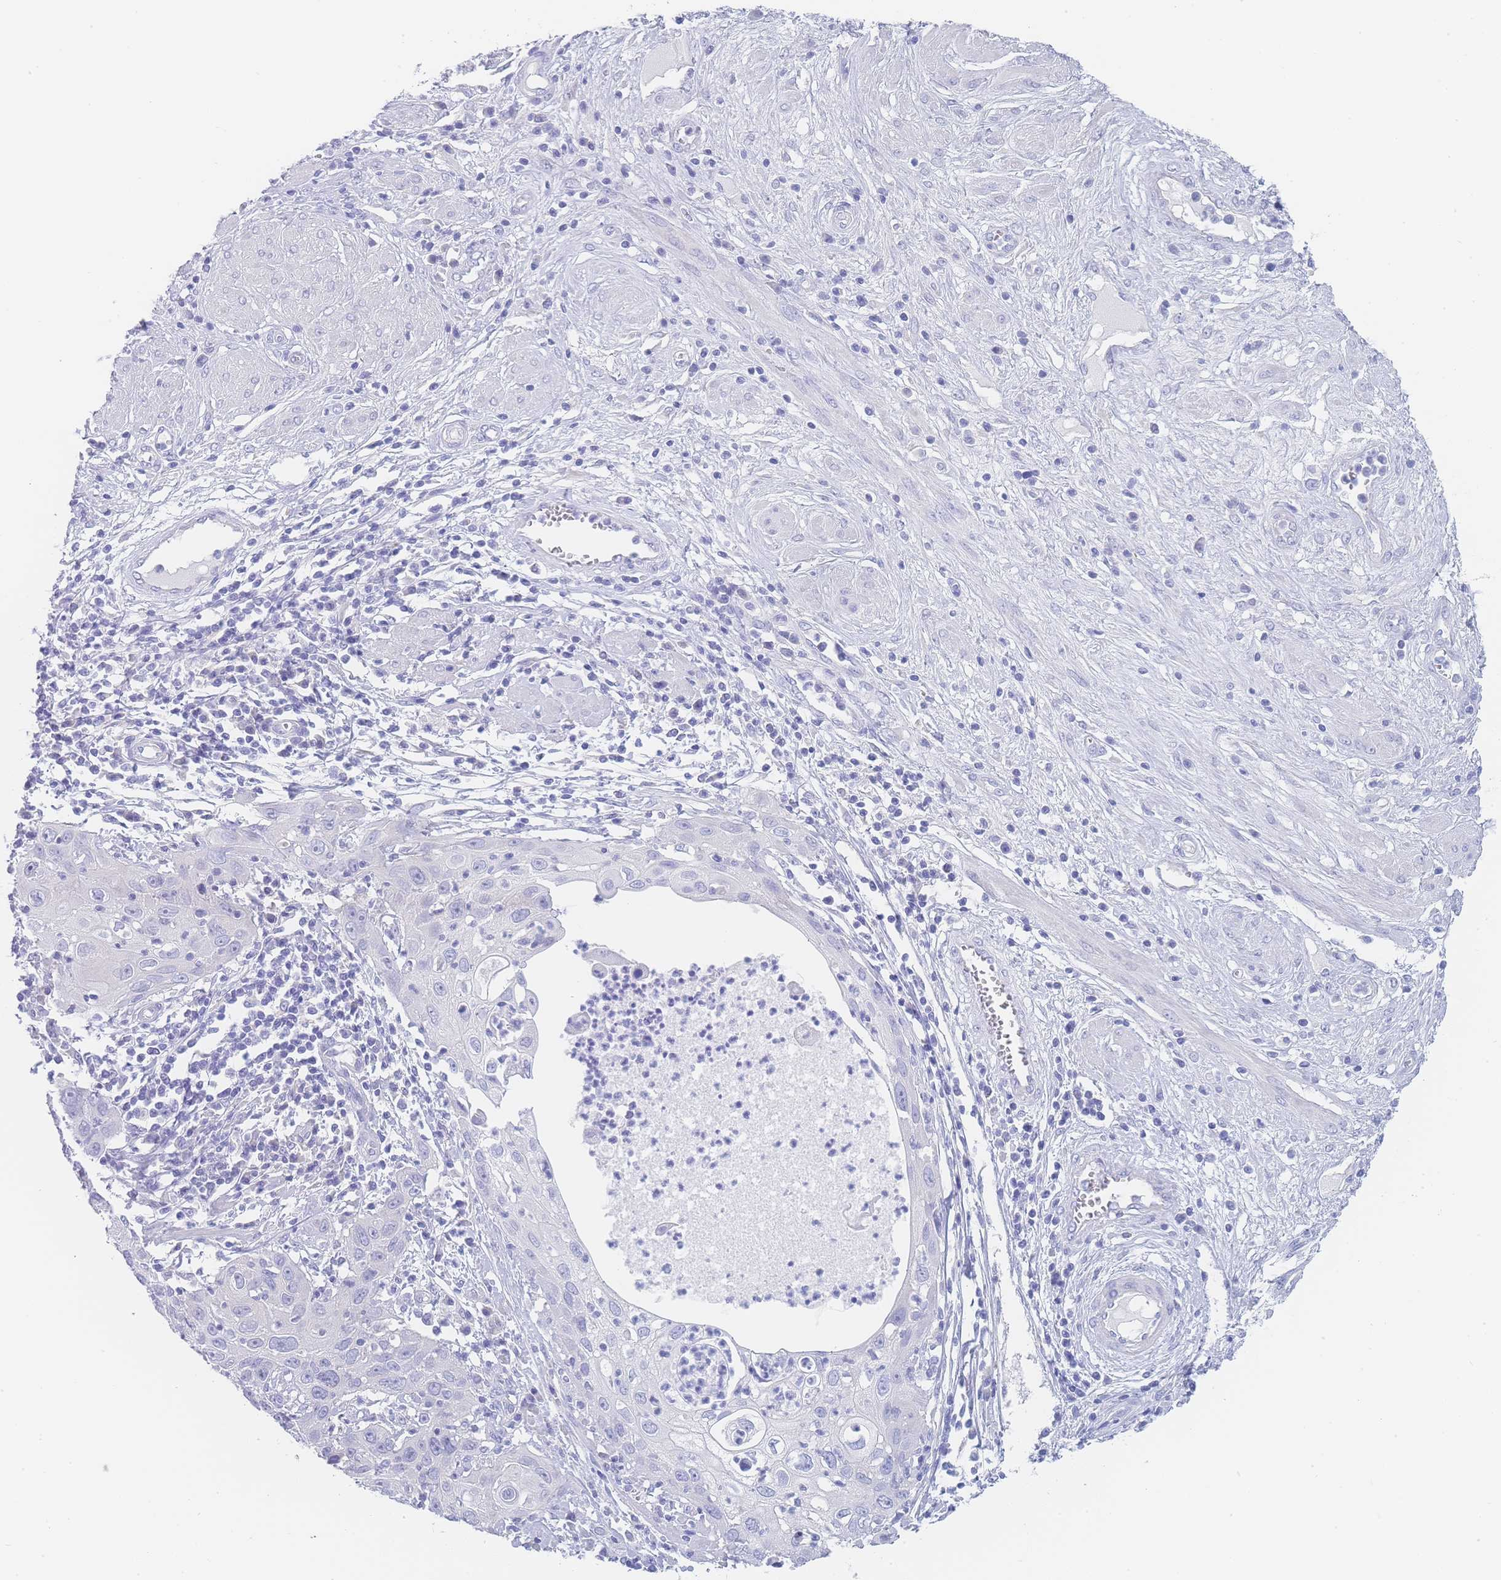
{"staining": {"intensity": "negative", "quantity": "none", "location": "none"}, "tissue": "cervical cancer", "cell_type": "Tumor cells", "image_type": "cancer", "snomed": [{"axis": "morphology", "description": "Squamous cell carcinoma, NOS"}, {"axis": "topography", "description": "Cervix"}], "caption": "DAB immunohistochemical staining of cervical cancer (squamous cell carcinoma) demonstrates no significant positivity in tumor cells.", "gene": "LZTFL1", "patient": {"sex": "female", "age": 36}}